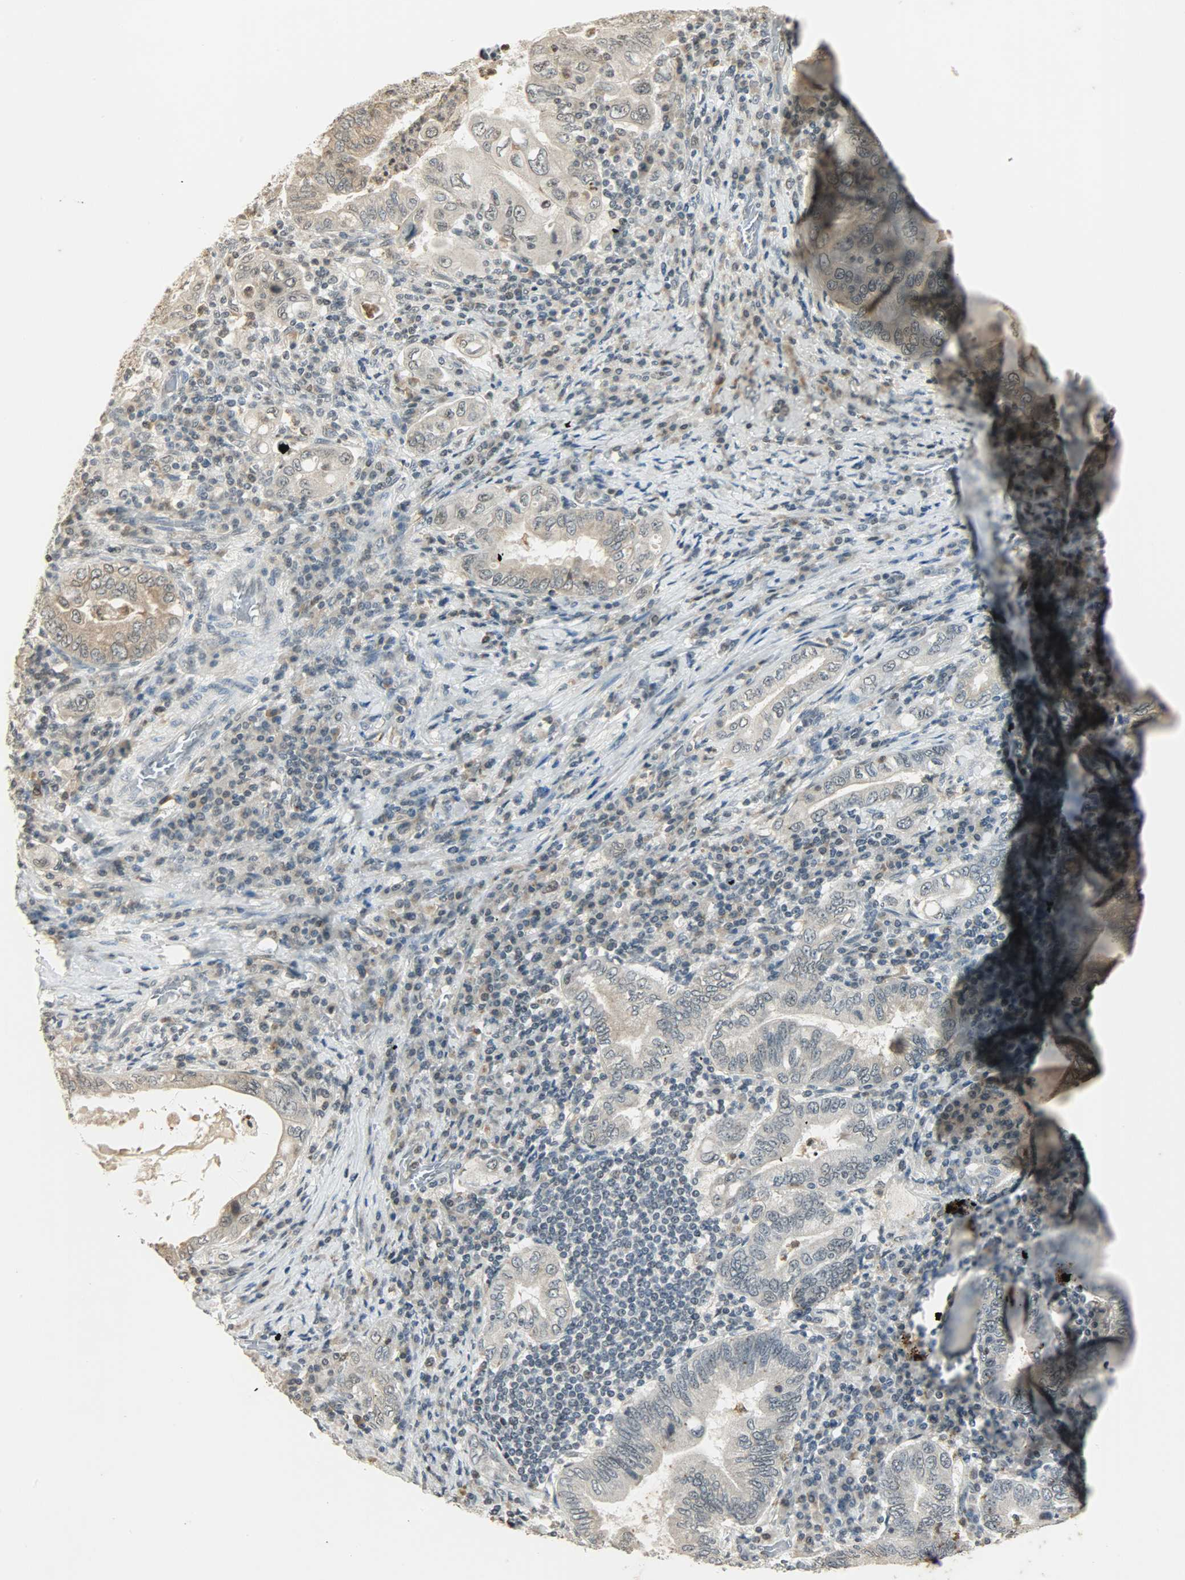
{"staining": {"intensity": "weak", "quantity": "25%-75%", "location": "cytoplasmic/membranous"}, "tissue": "stomach cancer", "cell_type": "Tumor cells", "image_type": "cancer", "snomed": [{"axis": "morphology", "description": "Normal tissue, NOS"}, {"axis": "morphology", "description": "Adenocarcinoma, NOS"}, {"axis": "topography", "description": "Esophagus"}, {"axis": "topography", "description": "Stomach, upper"}, {"axis": "topography", "description": "Peripheral nerve tissue"}], "caption": "Adenocarcinoma (stomach) stained with DAB immunohistochemistry (IHC) exhibits low levels of weak cytoplasmic/membranous expression in about 25%-75% of tumor cells.", "gene": "SMARCA5", "patient": {"sex": "male", "age": 62}}